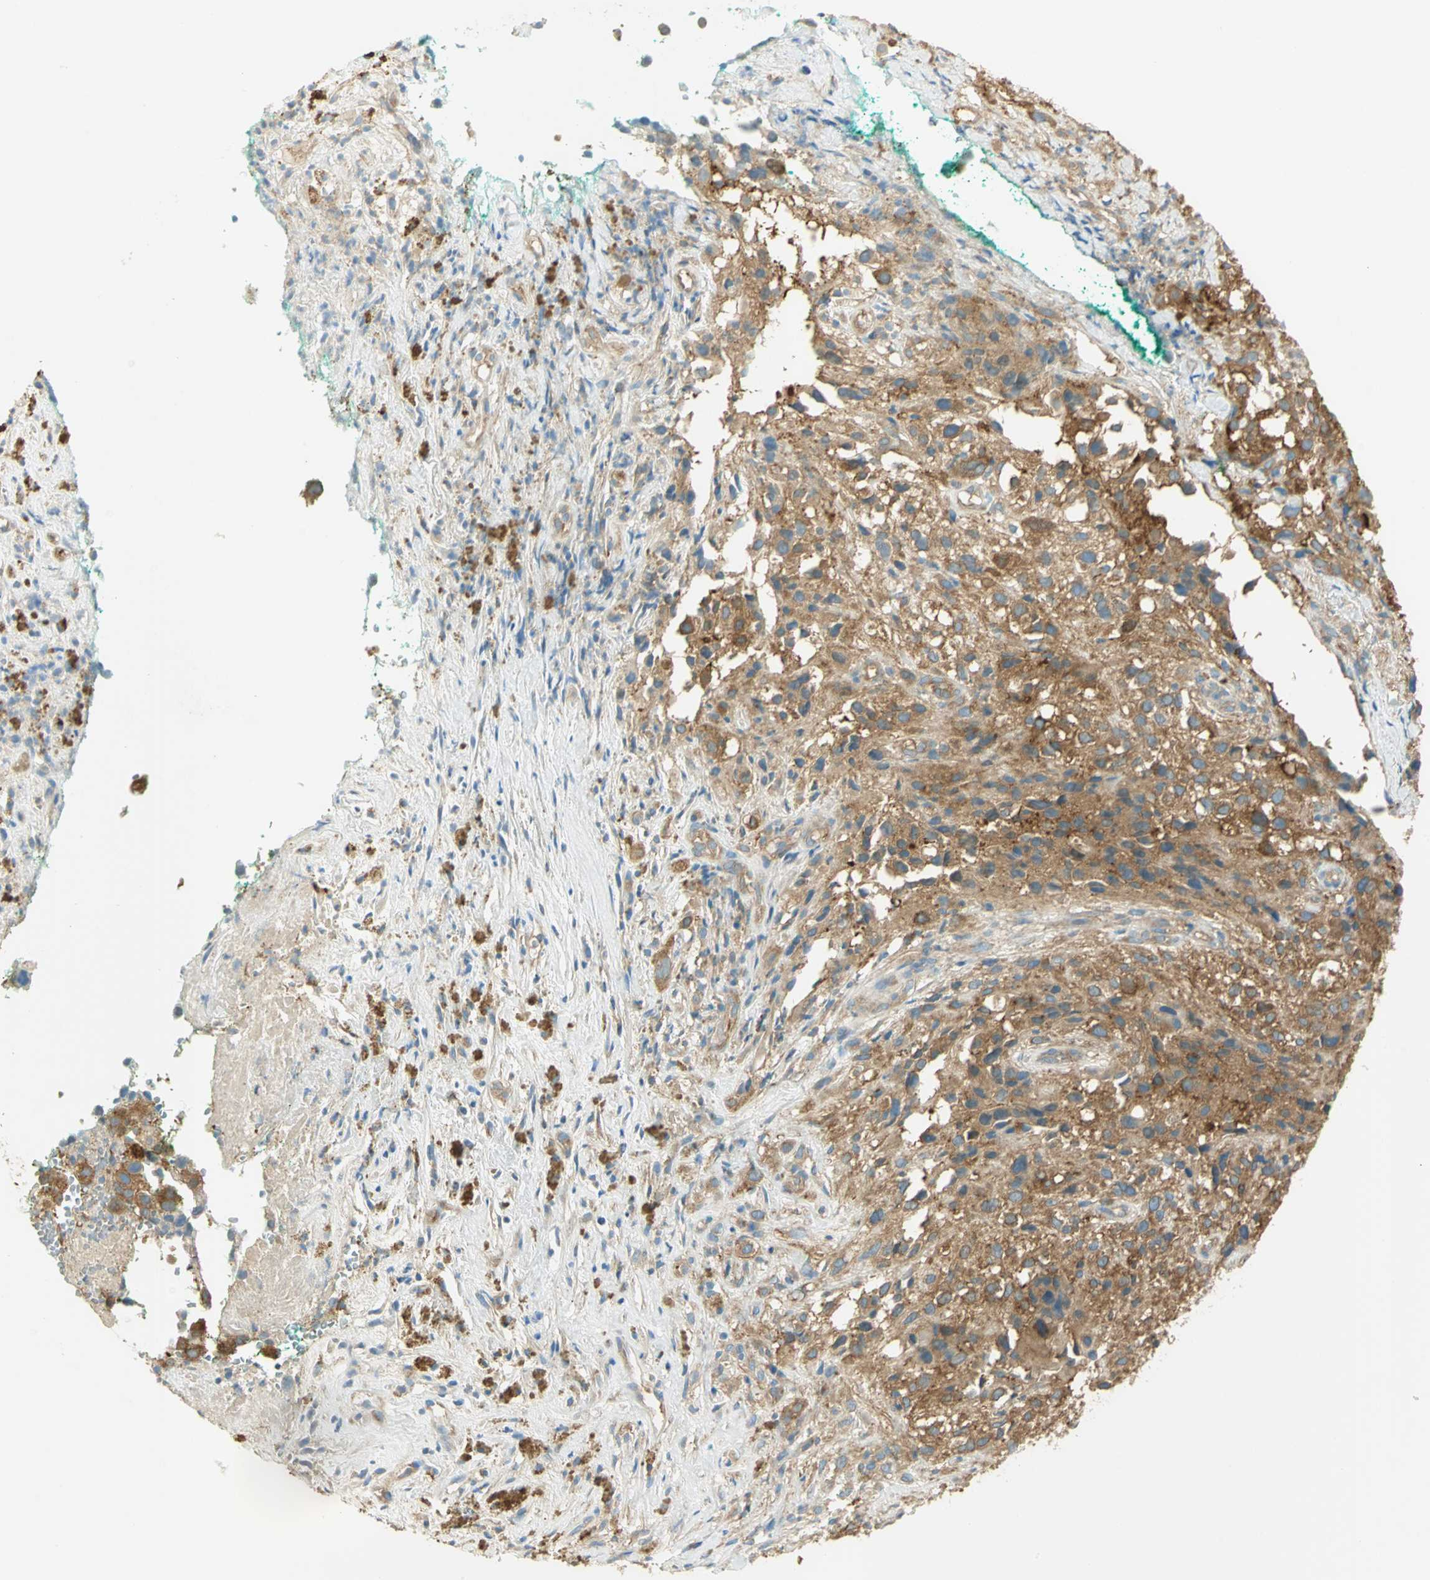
{"staining": {"intensity": "strong", "quantity": ">75%", "location": "cytoplasmic/membranous"}, "tissue": "melanoma", "cell_type": "Tumor cells", "image_type": "cancer", "snomed": [{"axis": "morphology", "description": "Necrosis, NOS"}, {"axis": "morphology", "description": "Malignant melanoma, NOS"}, {"axis": "topography", "description": "Skin"}], "caption": "Human malignant melanoma stained with a brown dye shows strong cytoplasmic/membranous positive positivity in approximately >75% of tumor cells.", "gene": "TSC22D2", "patient": {"sex": "female", "age": 87}}